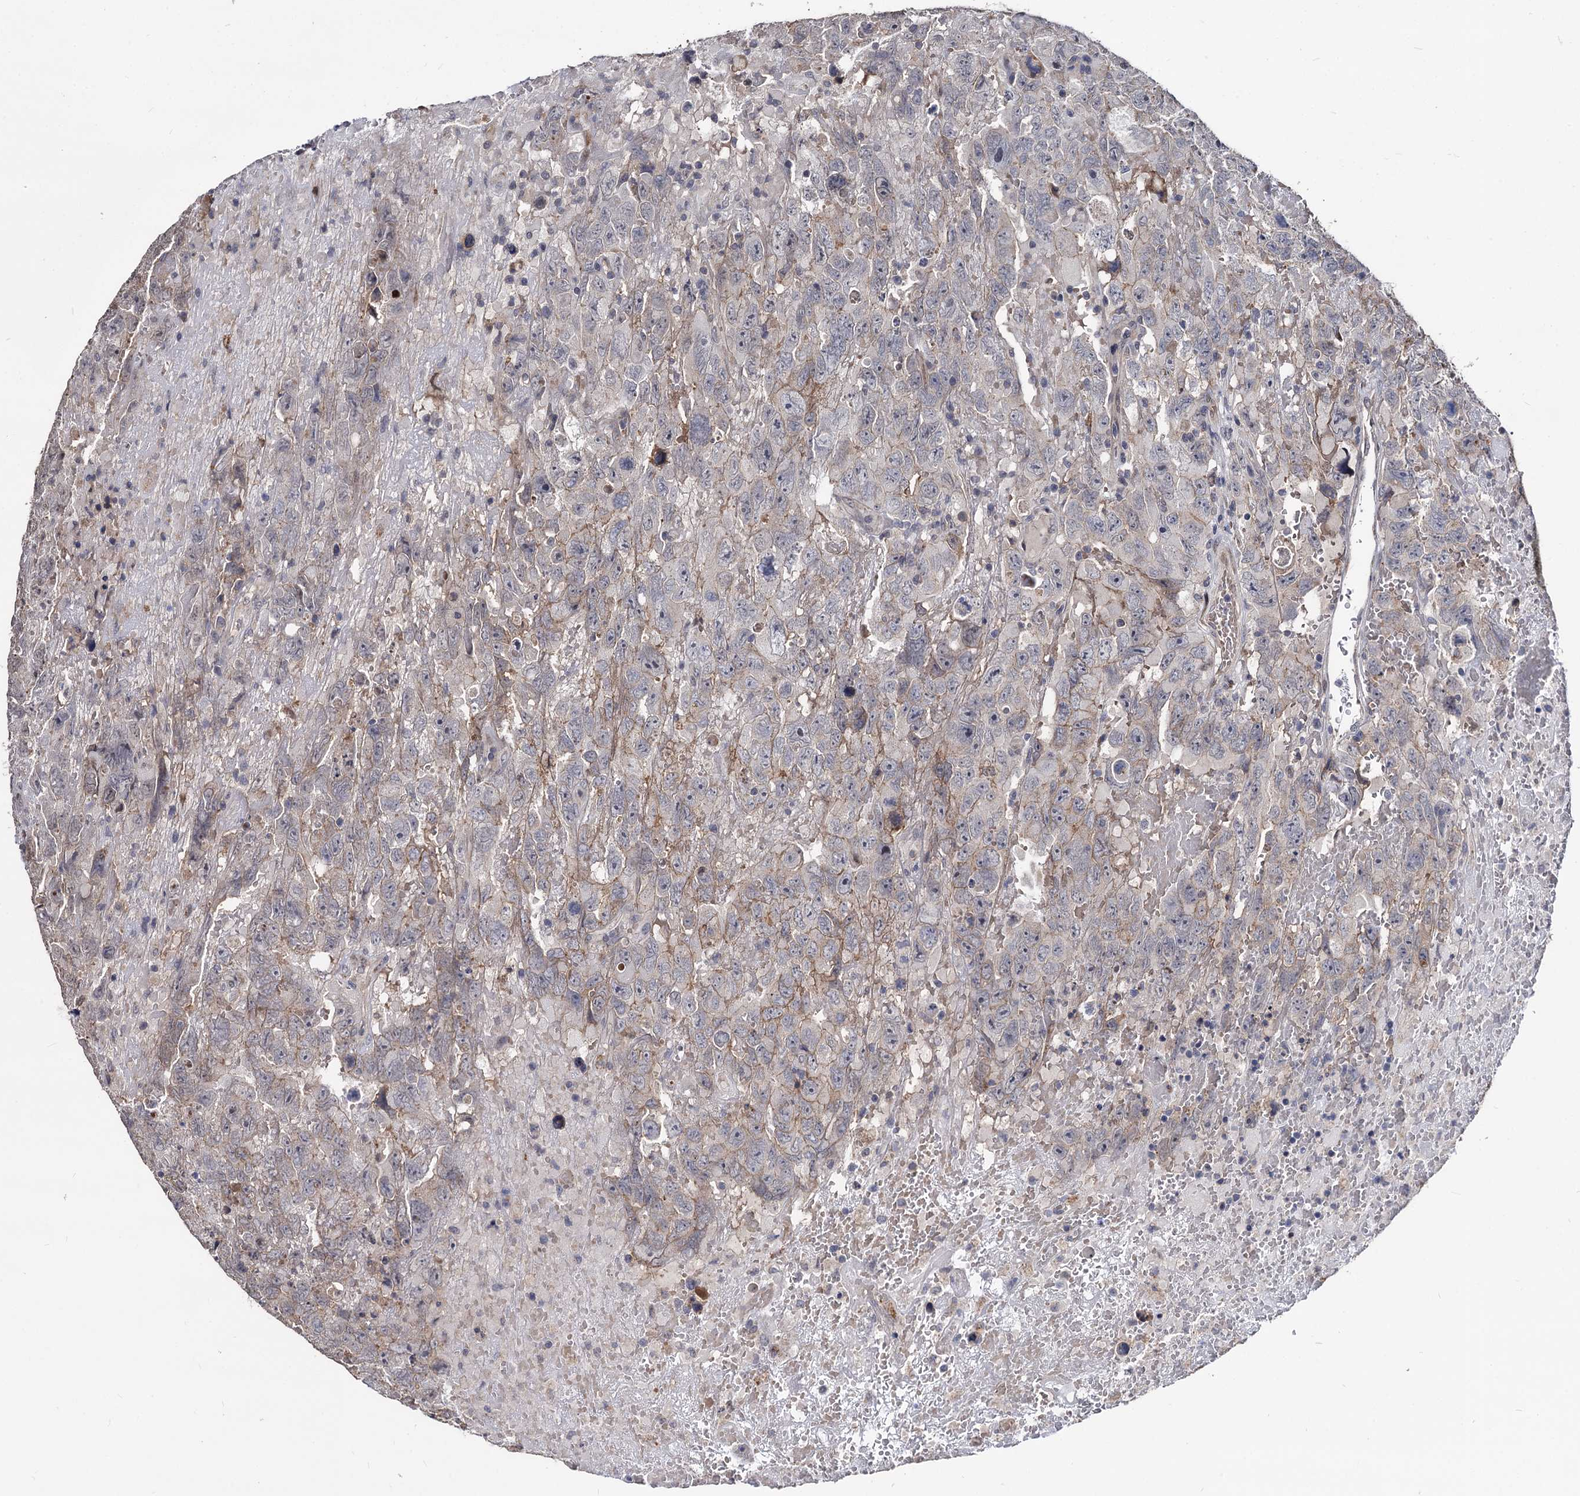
{"staining": {"intensity": "weak", "quantity": "<25%", "location": "cytoplasmic/membranous"}, "tissue": "testis cancer", "cell_type": "Tumor cells", "image_type": "cancer", "snomed": [{"axis": "morphology", "description": "Carcinoma, Embryonal, NOS"}, {"axis": "topography", "description": "Testis"}], "caption": "High magnification brightfield microscopy of testis cancer (embryonal carcinoma) stained with DAB (3,3'-diaminobenzidine) (brown) and counterstained with hematoxylin (blue): tumor cells show no significant positivity. (Brightfield microscopy of DAB (3,3'-diaminobenzidine) IHC at high magnification).", "gene": "SMAGP", "patient": {"sex": "male", "age": 45}}